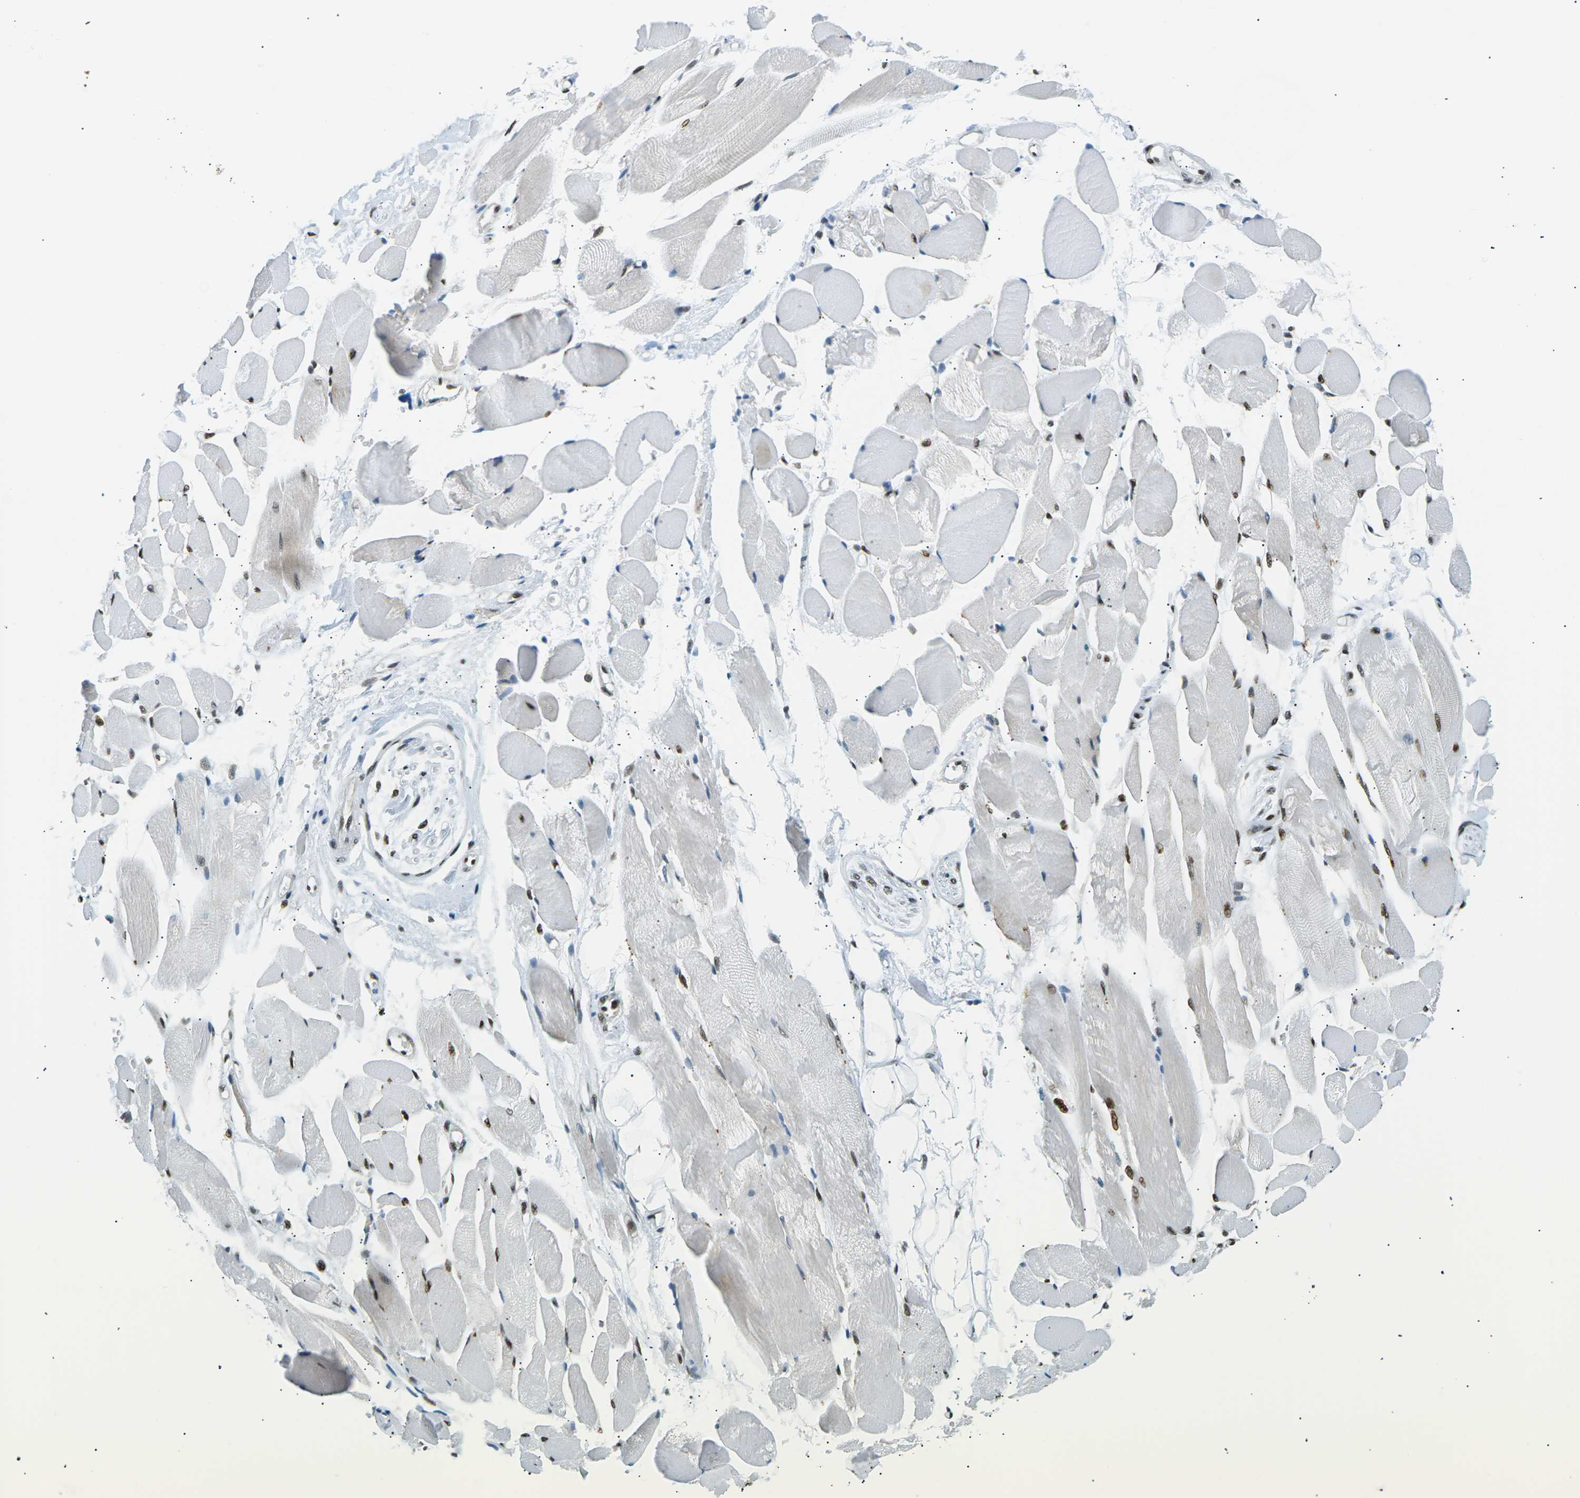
{"staining": {"intensity": "strong", "quantity": "25%-75%", "location": "nuclear"}, "tissue": "skeletal muscle", "cell_type": "Myocytes", "image_type": "normal", "snomed": [{"axis": "morphology", "description": "Normal tissue, NOS"}, {"axis": "topography", "description": "Skeletal muscle"}, {"axis": "topography", "description": "Peripheral nerve tissue"}], "caption": "Immunohistochemical staining of unremarkable human skeletal muscle exhibits high levels of strong nuclear positivity in about 25%-75% of myocytes. (Brightfield microscopy of DAB IHC at high magnification).", "gene": "RPA2", "patient": {"sex": "female", "age": 84}}